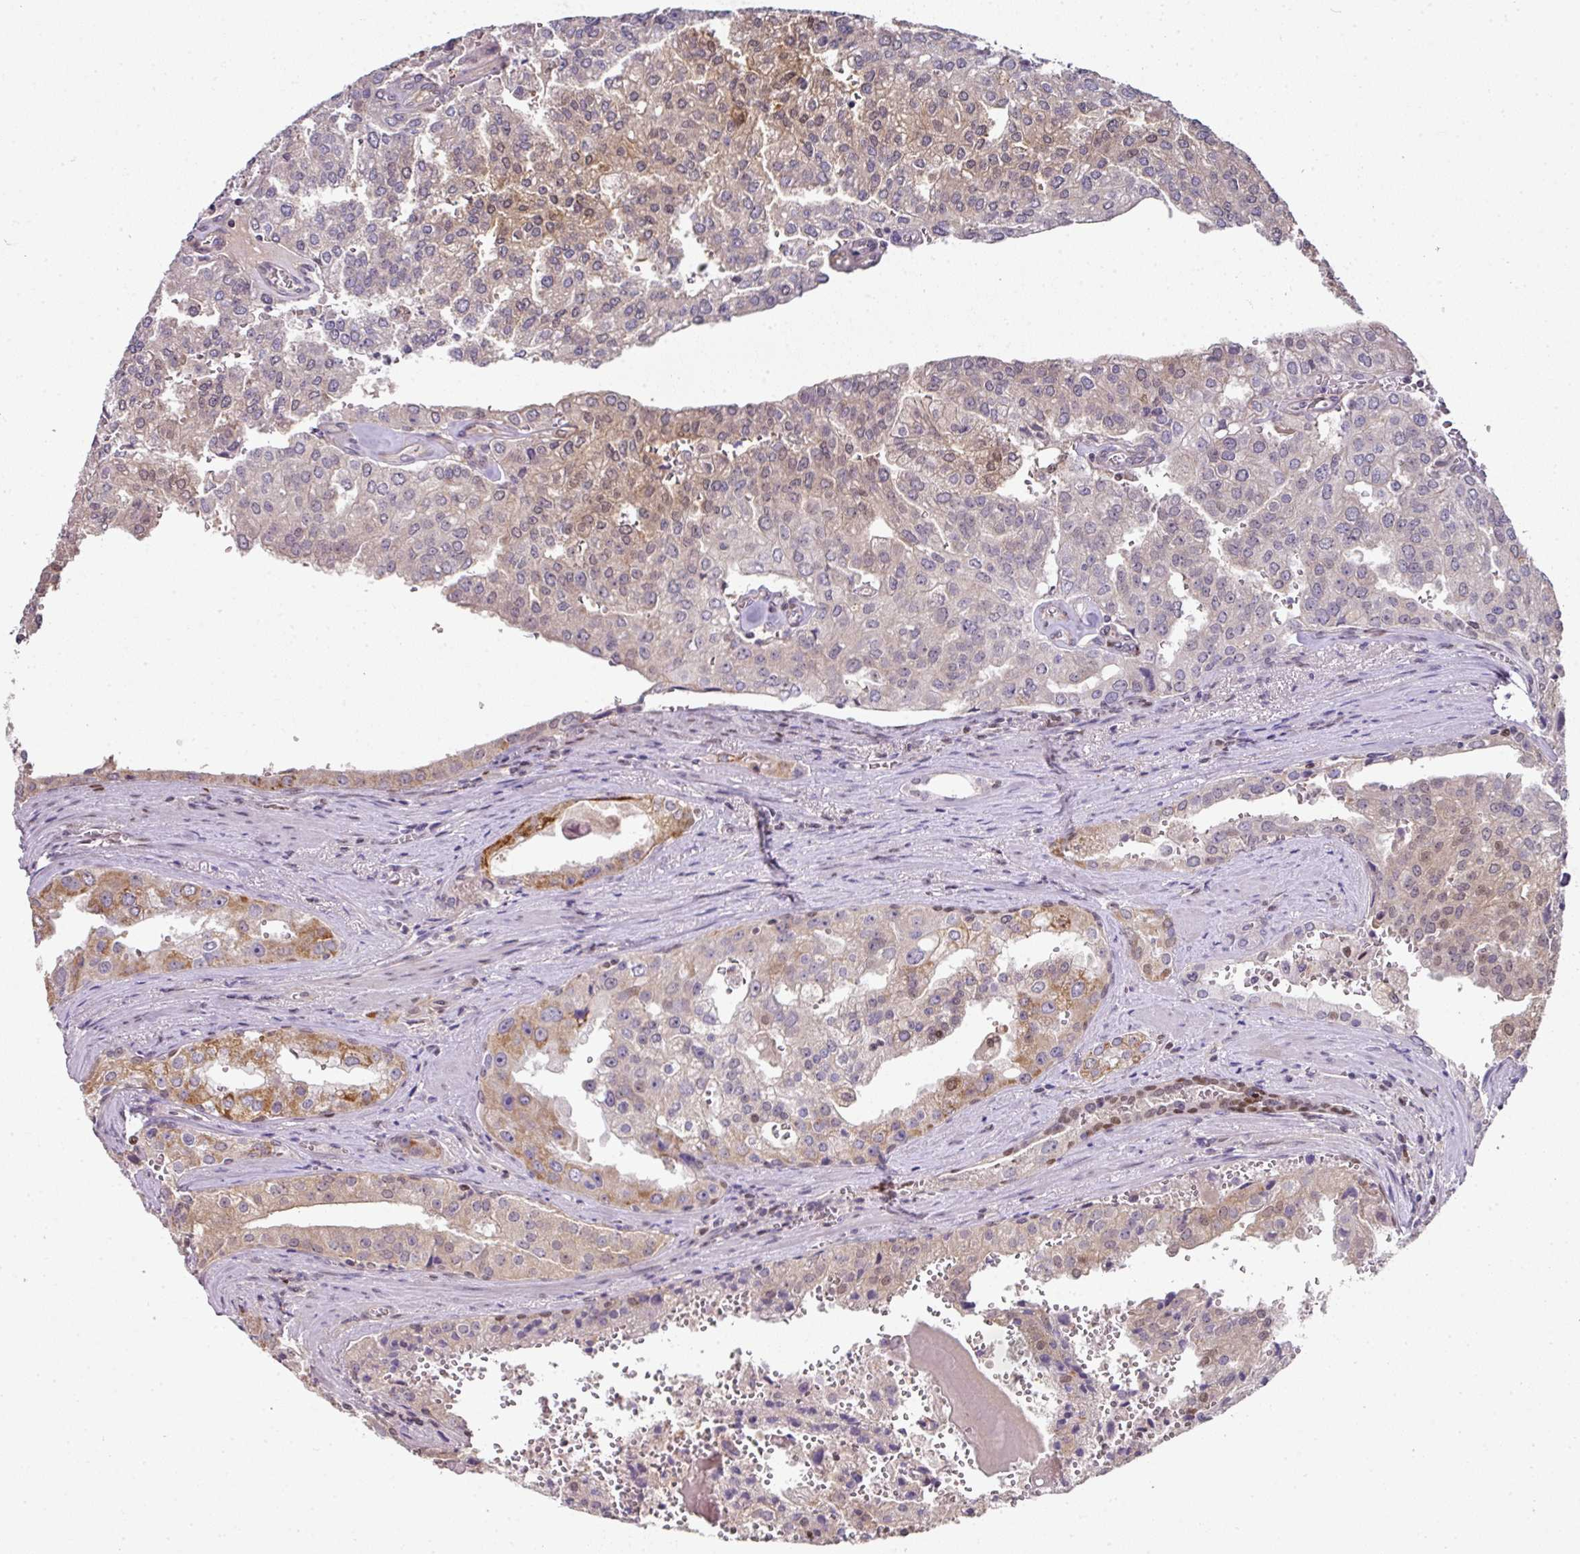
{"staining": {"intensity": "moderate", "quantity": "<25%", "location": "cytoplasmic/membranous"}, "tissue": "prostate cancer", "cell_type": "Tumor cells", "image_type": "cancer", "snomed": [{"axis": "morphology", "description": "Adenocarcinoma, High grade"}, {"axis": "topography", "description": "Prostate"}], "caption": "This micrograph exhibits IHC staining of prostate cancer, with low moderate cytoplasmic/membranous positivity in approximately <25% of tumor cells.", "gene": "ANKRD18A", "patient": {"sex": "male", "age": 68}}